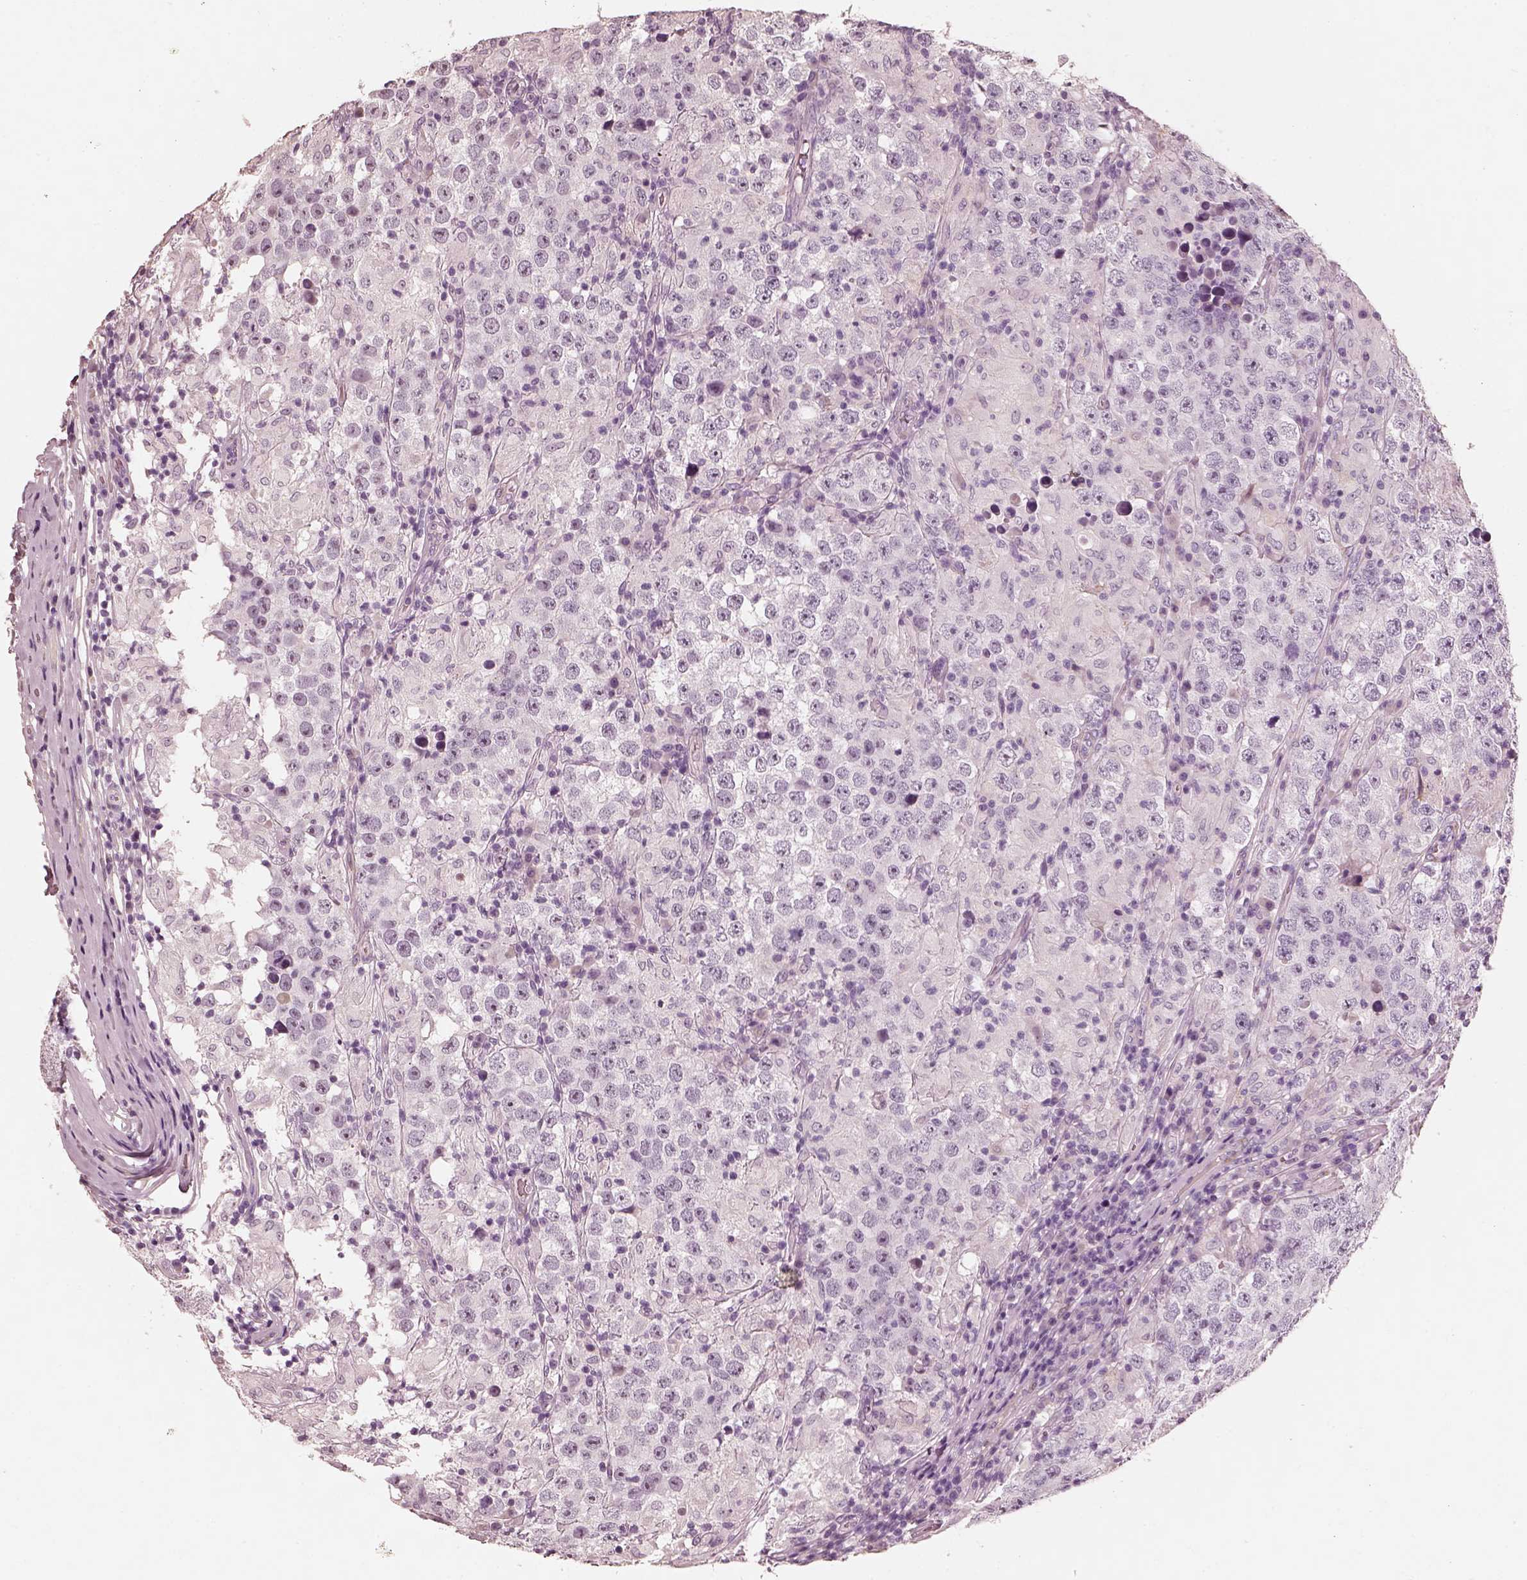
{"staining": {"intensity": "negative", "quantity": "none", "location": "none"}, "tissue": "testis cancer", "cell_type": "Tumor cells", "image_type": "cancer", "snomed": [{"axis": "morphology", "description": "Seminoma, NOS"}, {"axis": "morphology", "description": "Carcinoma, Embryonal, NOS"}, {"axis": "topography", "description": "Testis"}], "caption": "Immunohistochemistry (IHC) histopathology image of human testis seminoma stained for a protein (brown), which displays no staining in tumor cells.", "gene": "RS1", "patient": {"sex": "male", "age": 41}}